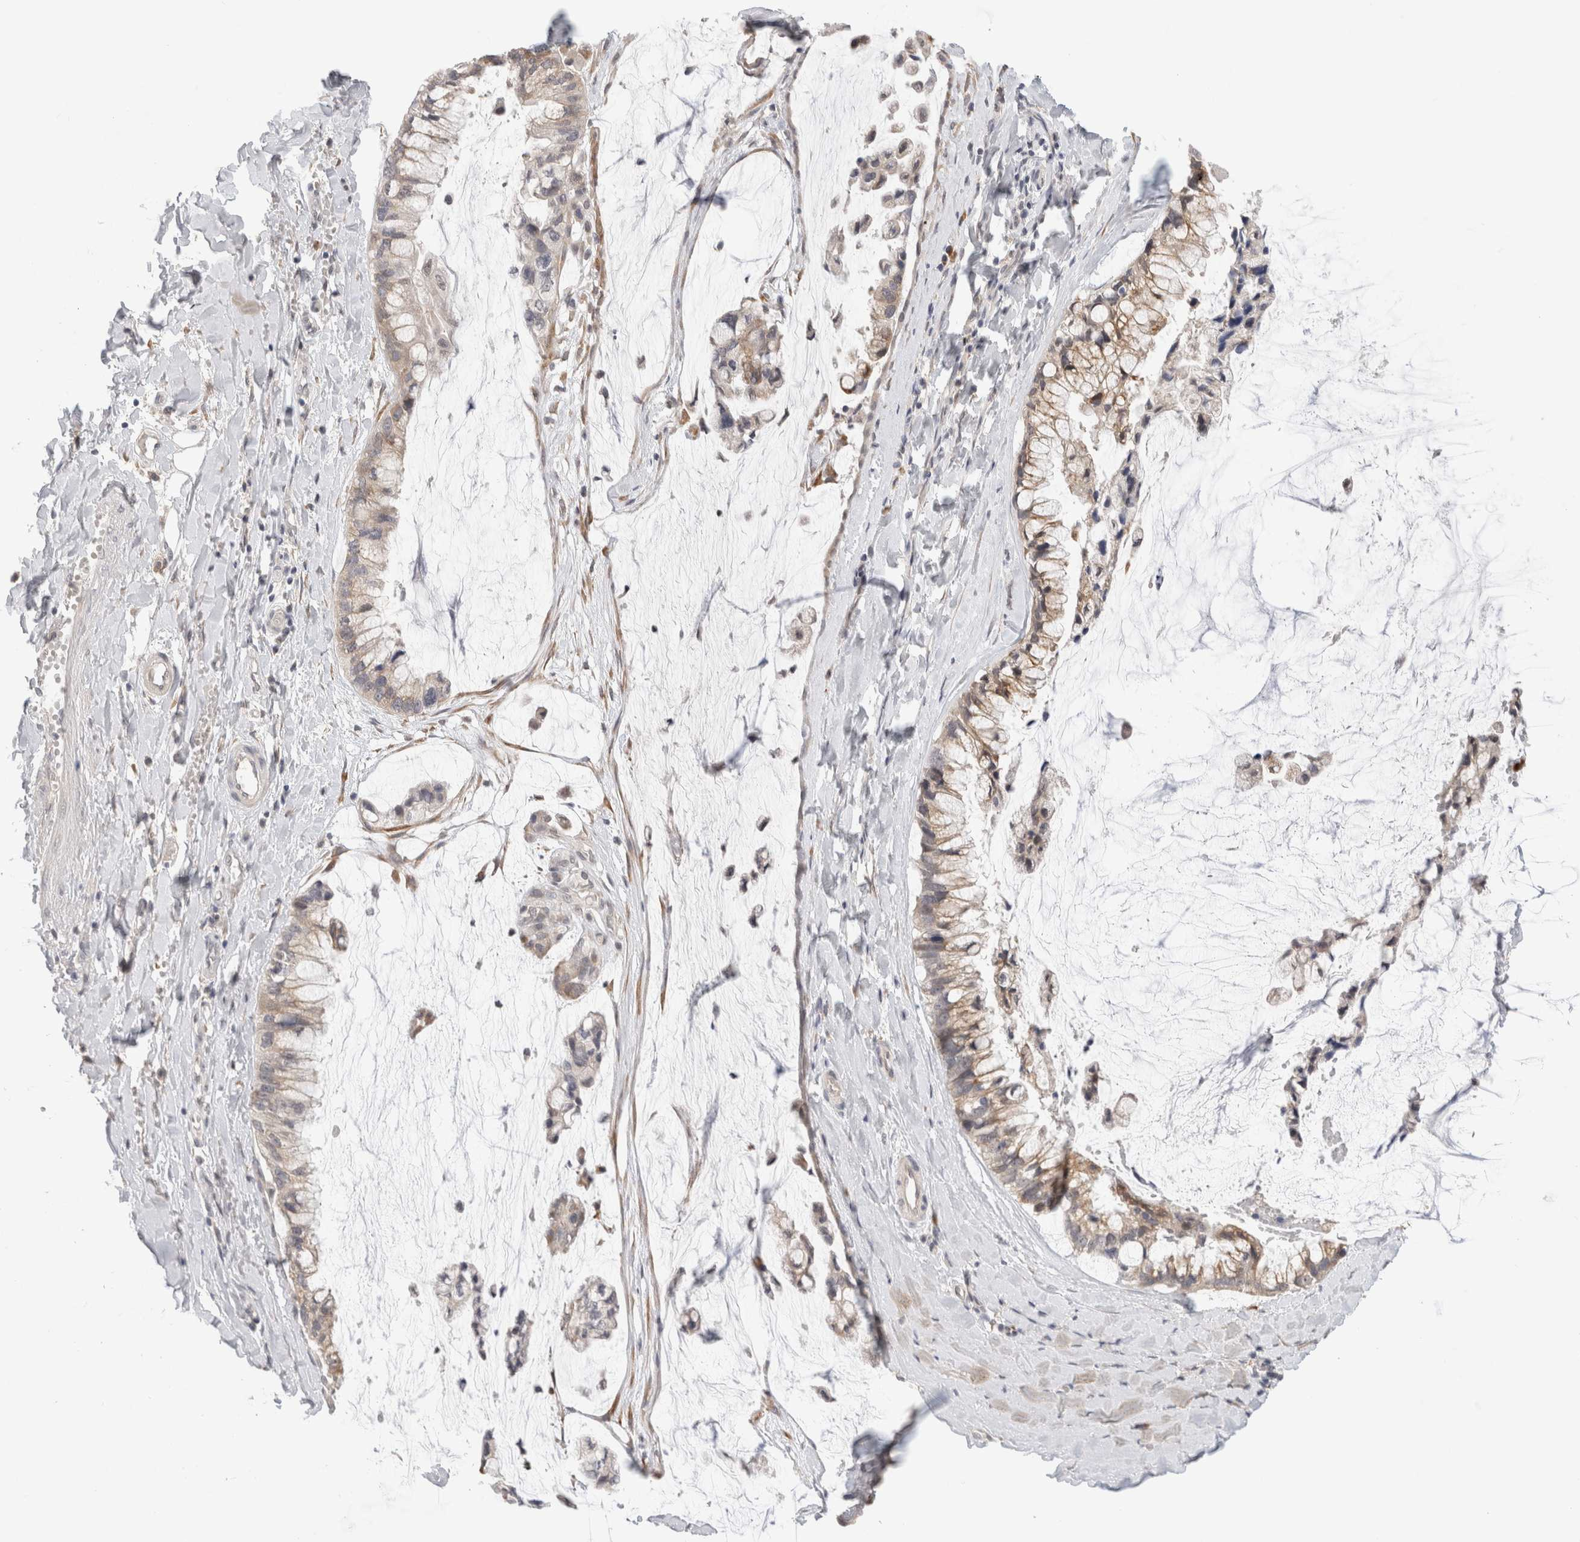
{"staining": {"intensity": "moderate", "quantity": "25%-75%", "location": "cytoplasmic/membranous"}, "tissue": "ovarian cancer", "cell_type": "Tumor cells", "image_type": "cancer", "snomed": [{"axis": "morphology", "description": "Cystadenocarcinoma, mucinous, NOS"}, {"axis": "topography", "description": "Ovary"}], "caption": "Mucinous cystadenocarcinoma (ovarian) was stained to show a protein in brown. There is medium levels of moderate cytoplasmic/membranous expression in approximately 25%-75% of tumor cells.", "gene": "HDLBP", "patient": {"sex": "female", "age": 39}}